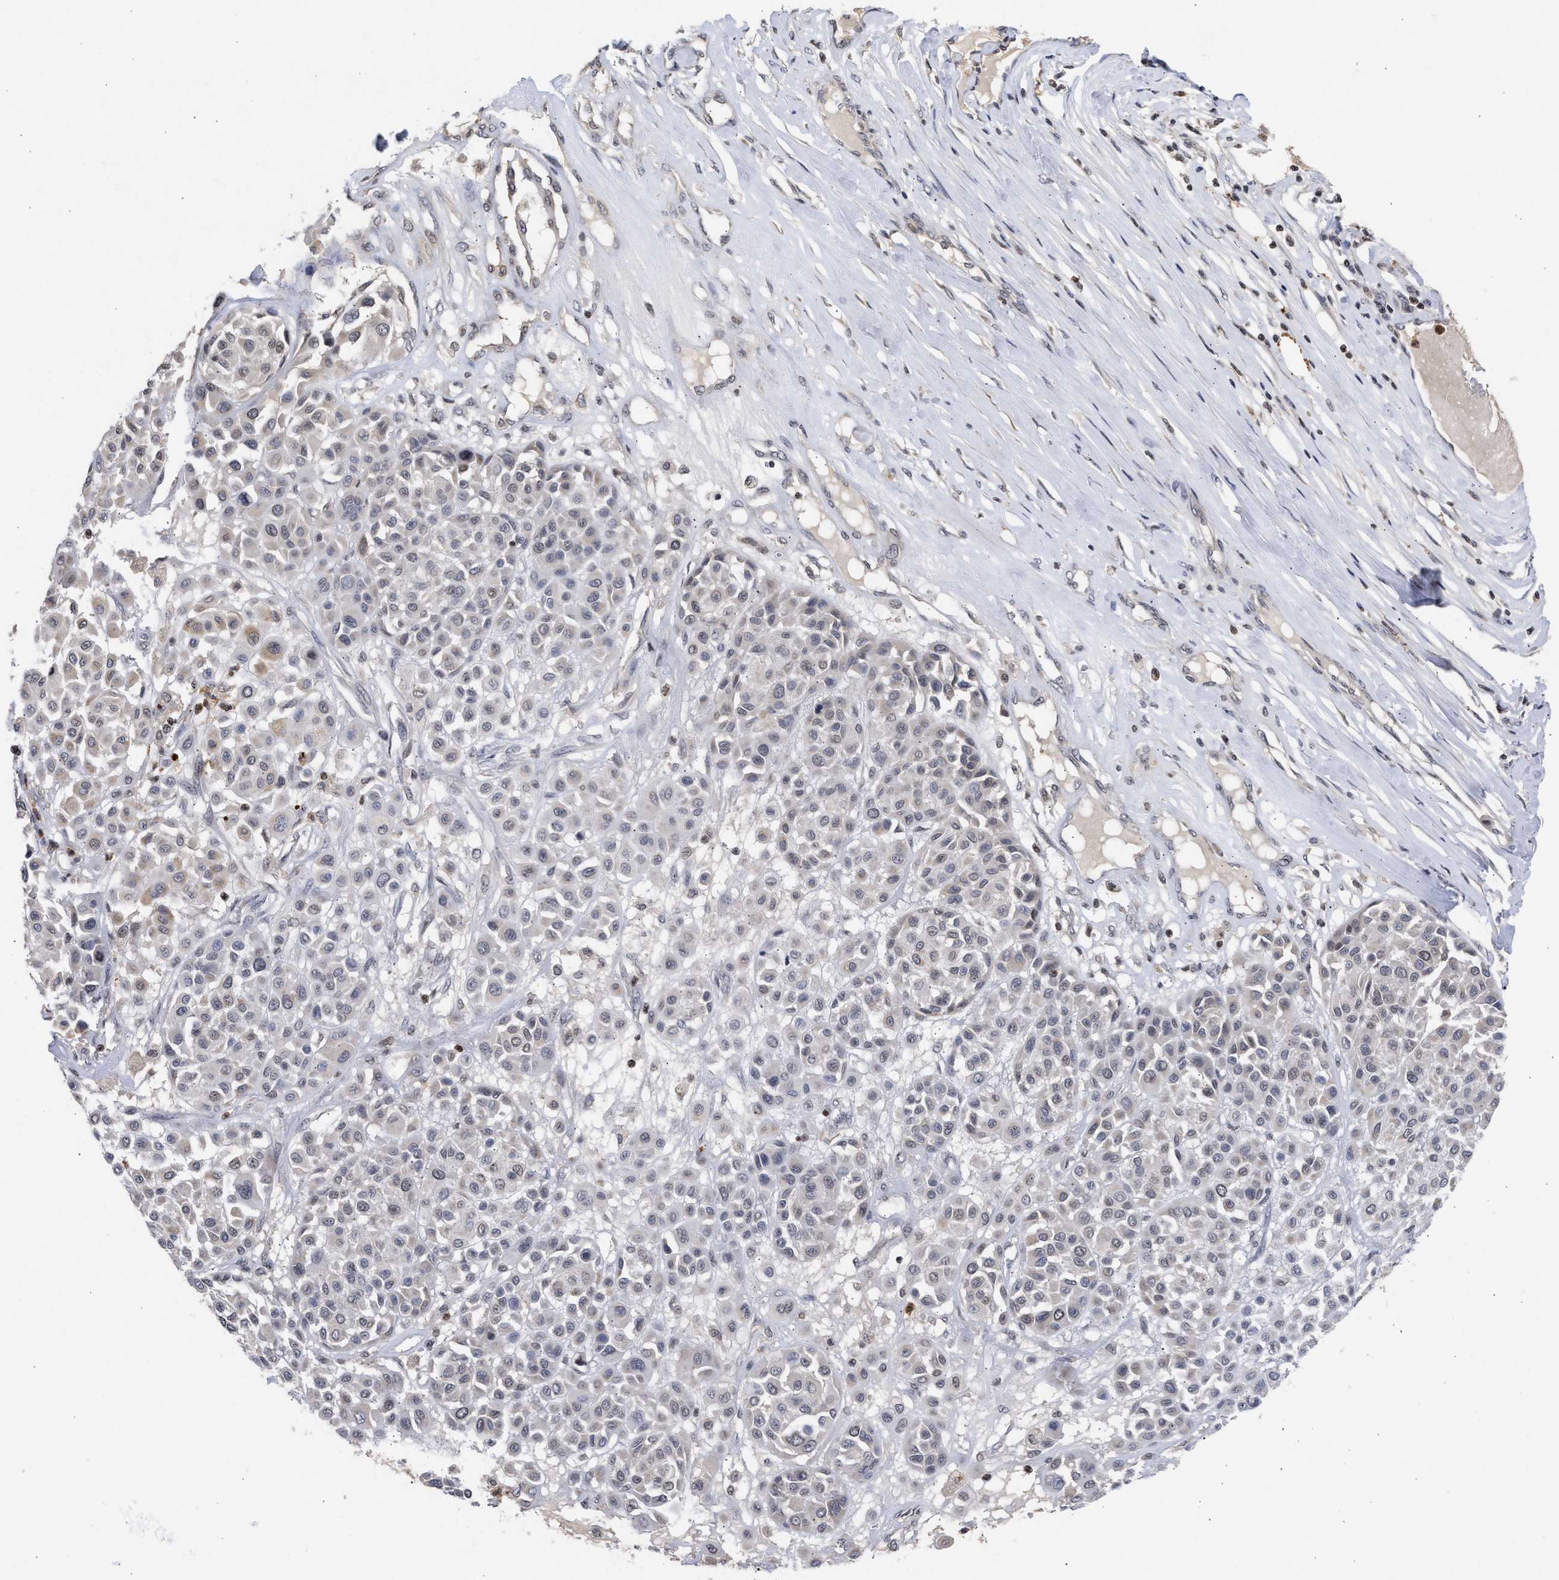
{"staining": {"intensity": "weak", "quantity": "<25%", "location": "cytoplasmic/membranous"}, "tissue": "melanoma", "cell_type": "Tumor cells", "image_type": "cancer", "snomed": [{"axis": "morphology", "description": "Malignant melanoma, Metastatic site"}, {"axis": "topography", "description": "Soft tissue"}], "caption": "Micrograph shows no significant protein expression in tumor cells of malignant melanoma (metastatic site).", "gene": "ENSG00000142539", "patient": {"sex": "male", "age": 41}}